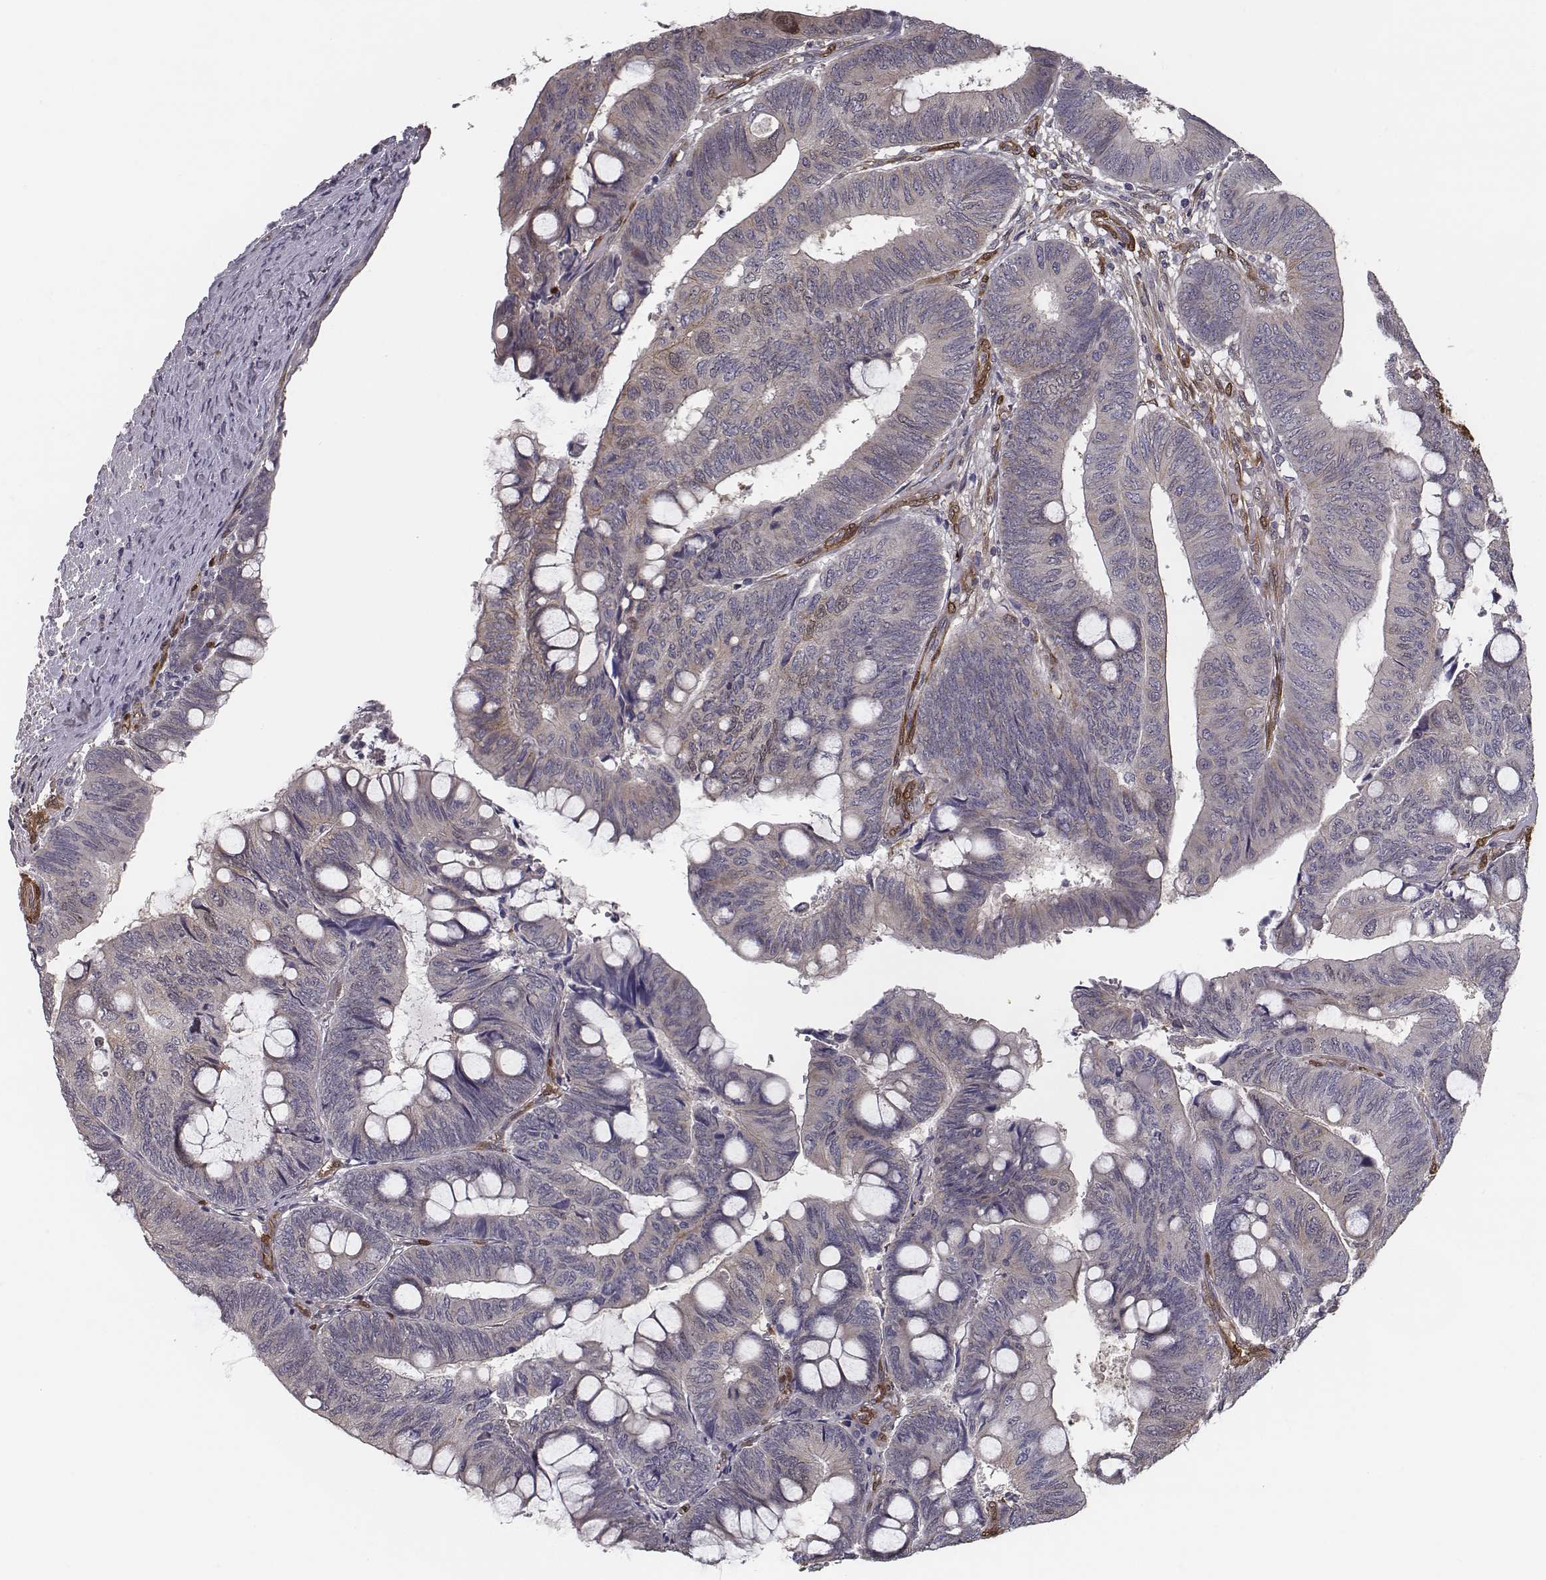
{"staining": {"intensity": "weak", "quantity": "25%-75%", "location": "cytoplasmic/membranous"}, "tissue": "colorectal cancer", "cell_type": "Tumor cells", "image_type": "cancer", "snomed": [{"axis": "morphology", "description": "Normal tissue, NOS"}, {"axis": "morphology", "description": "Adenocarcinoma, NOS"}, {"axis": "topography", "description": "Rectum"}], "caption": "Human colorectal cancer stained with a brown dye demonstrates weak cytoplasmic/membranous positive positivity in about 25%-75% of tumor cells.", "gene": "ISYNA1", "patient": {"sex": "male", "age": 92}}